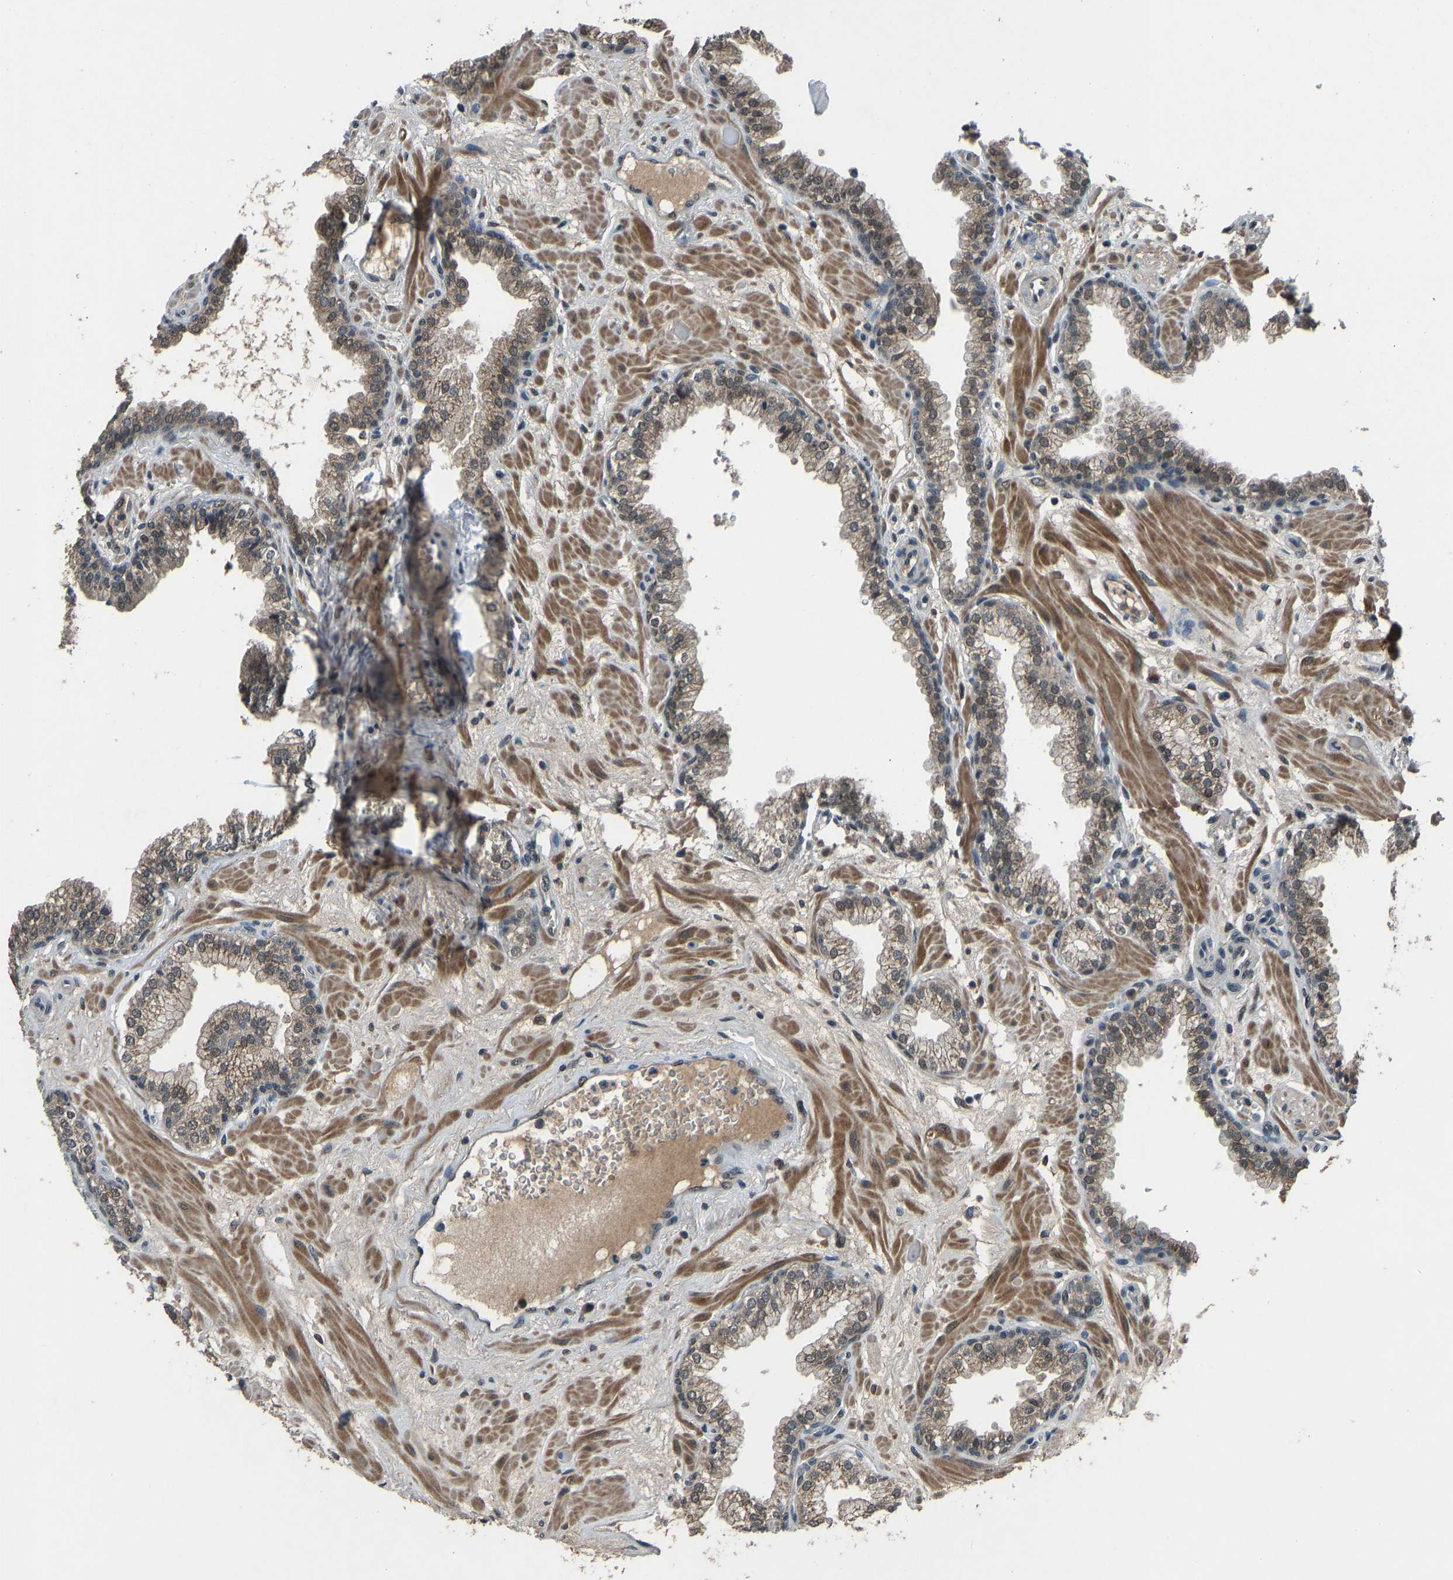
{"staining": {"intensity": "weak", "quantity": ">75%", "location": "cytoplasmic/membranous,nuclear"}, "tissue": "prostate", "cell_type": "Glandular cells", "image_type": "normal", "snomed": [{"axis": "morphology", "description": "Normal tissue, NOS"}, {"axis": "morphology", "description": "Urothelial carcinoma, Low grade"}, {"axis": "topography", "description": "Urinary bladder"}, {"axis": "topography", "description": "Prostate"}], "caption": "A photomicrograph of prostate stained for a protein reveals weak cytoplasmic/membranous,nuclear brown staining in glandular cells. (DAB IHC with brightfield microscopy, high magnification).", "gene": "TOX4", "patient": {"sex": "male", "age": 60}}